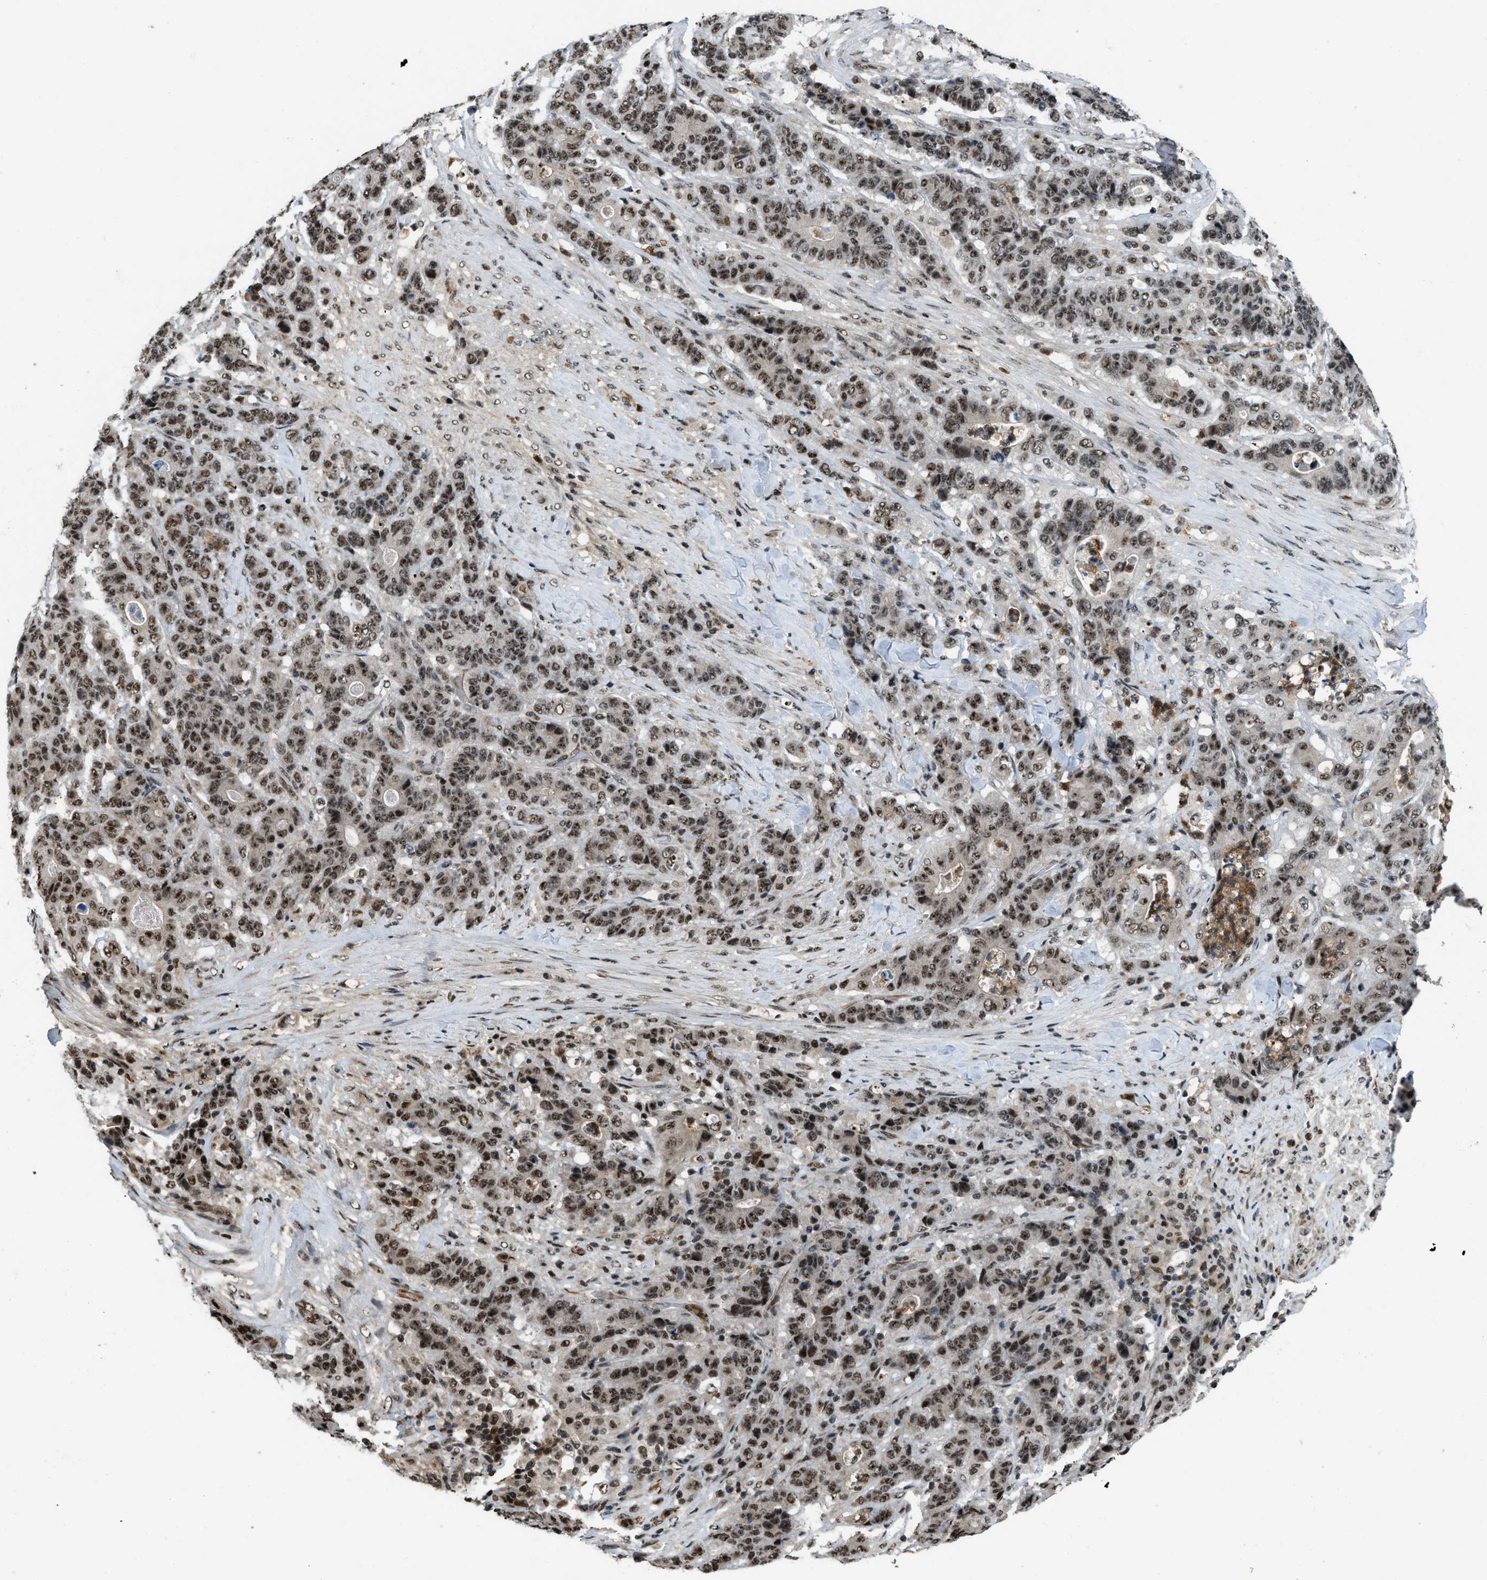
{"staining": {"intensity": "moderate", "quantity": ">75%", "location": "nuclear"}, "tissue": "stomach cancer", "cell_type": "Tumor cells", "image_type": "cancer", "snomed": [{"axis": "morphology", "description": "Adenocarcinoma, NOS"}, {"axis": "topography", "description": "Stomach"}], "caption": "IHC of human adenocarcinoma (stomach) demonstrates medium levels of moderate nuclear expression in about >75% of tumor cells. The staining was performed using DAB, with brown indicating positive protein expression. Nuclei are stained blue with hematoxylin.", "gene": "E2F1", "patient": {"sex": "female", "age": 73}}